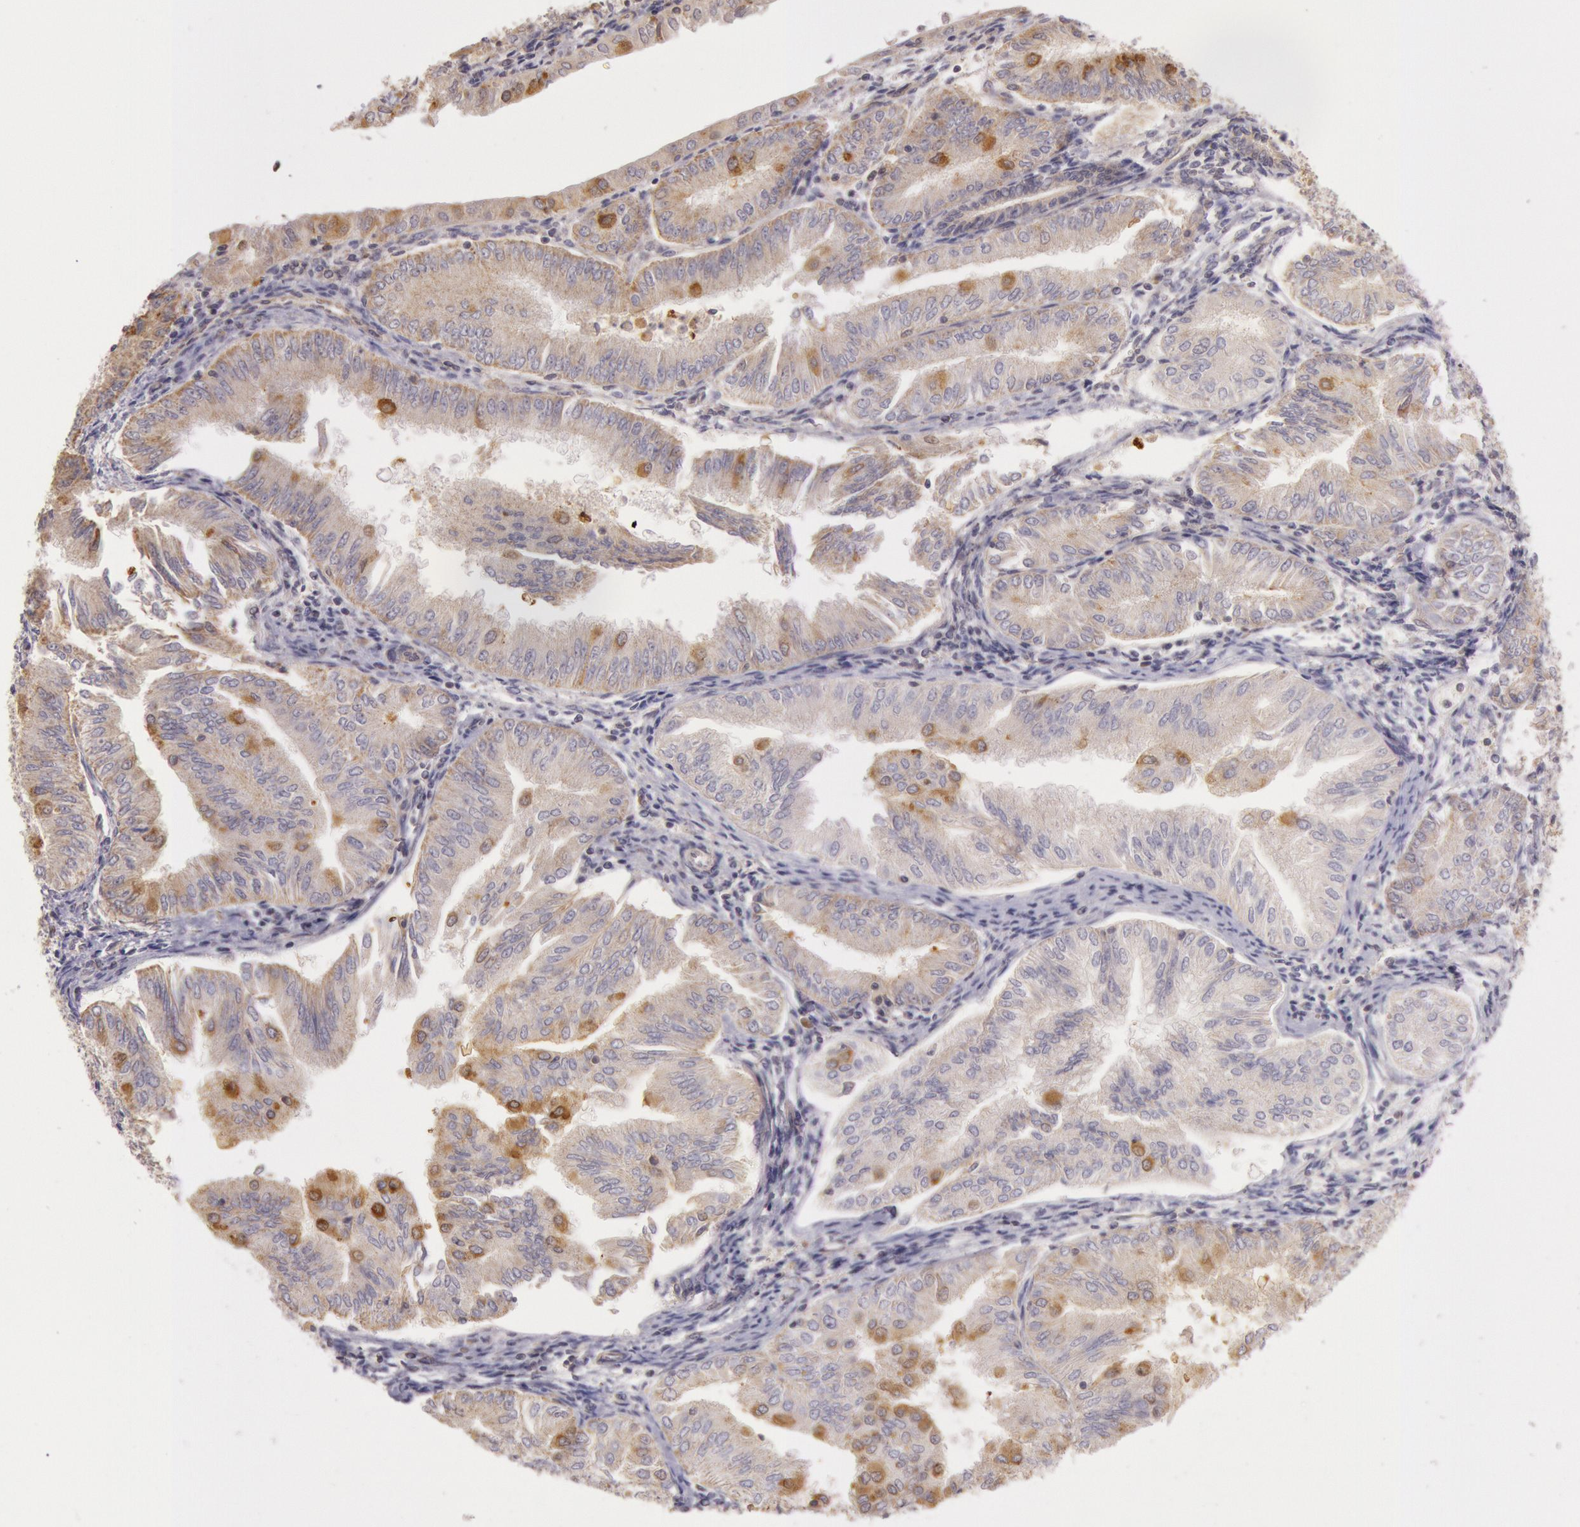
{"staining": {"intensity": "moderate", "quantity": ">75%", "location": "cytoplasmic/membranous"}, "tissue": "endometrial cancer", "cell_type": "Tumor cells", "image_type": "cancer", "snomed": [{"axis": "morphology", "description": "Adenocarcinoma, NOS"}, {"axis": "topography", "description": "Endometrium"}], "caption": "Immunohistochemistry (IHC) micrograph of human endometrial cancer stained for a protein (brown), which shows medium levels of moderate cytoplasmic/membranous staining in approximately >75% of tumor cells.", "gene": "CDK16", "patient": {"sex": "female", "age": 53}}